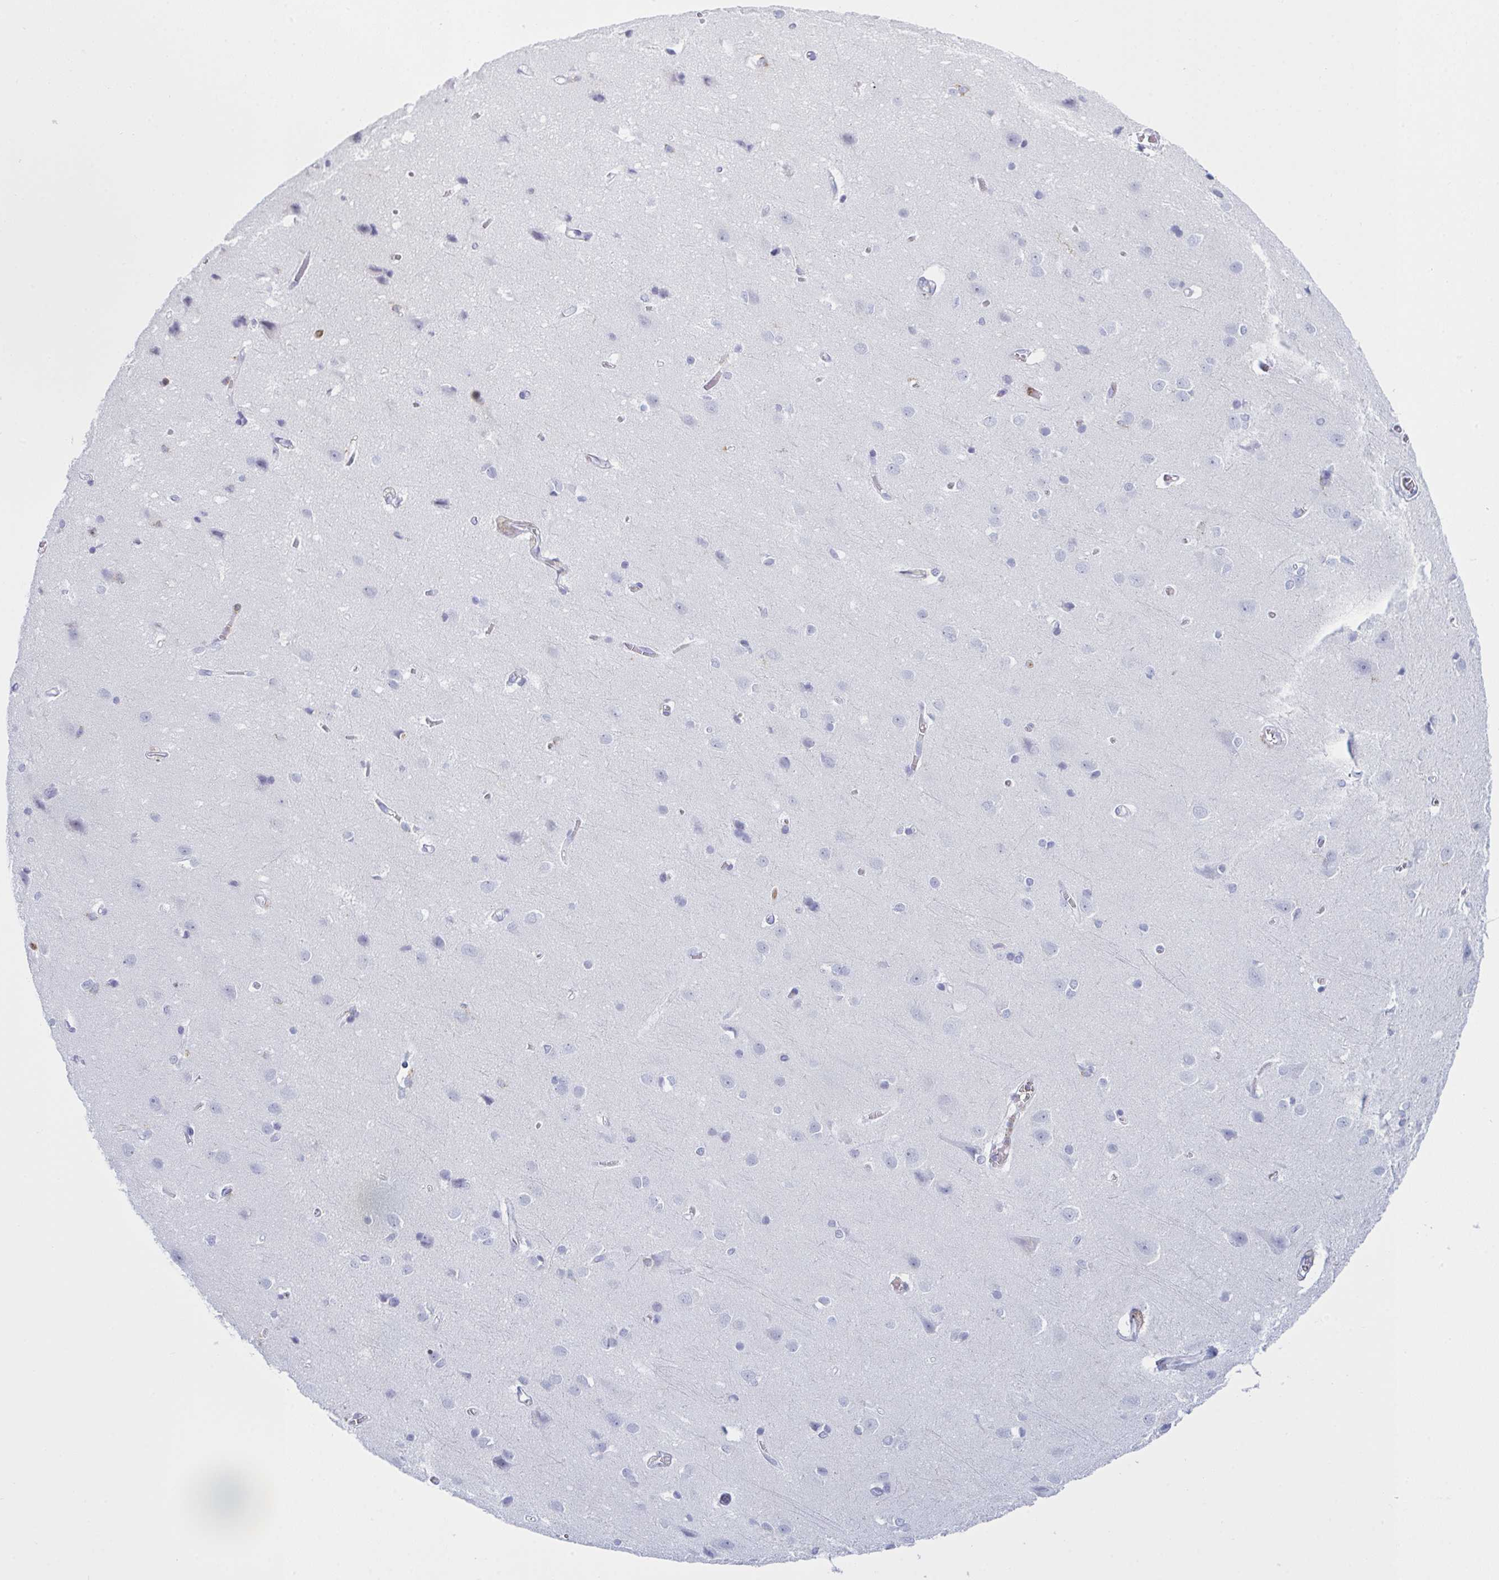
{"staining": {"intensity": "negative", "quantity": "none", "location": "none"}, "tissue": "cerebral cortex", "cell_type": "Endothelial cells", "image_type": "normal", "snomed": [{"axis": "morphology", "description": "Normal tissue, NOS"}, {"axis": "topography", "description": "Cerebral cortex"}], "caption": "IHC image of benign cerebral cortex: human cerebral cortex stained with DAB reveals no significant protein positivity in endothelial cells. Nuclei are stained in blue.", "gene": "MYO1F", "patient": {"sex": "male", "age": 37}}